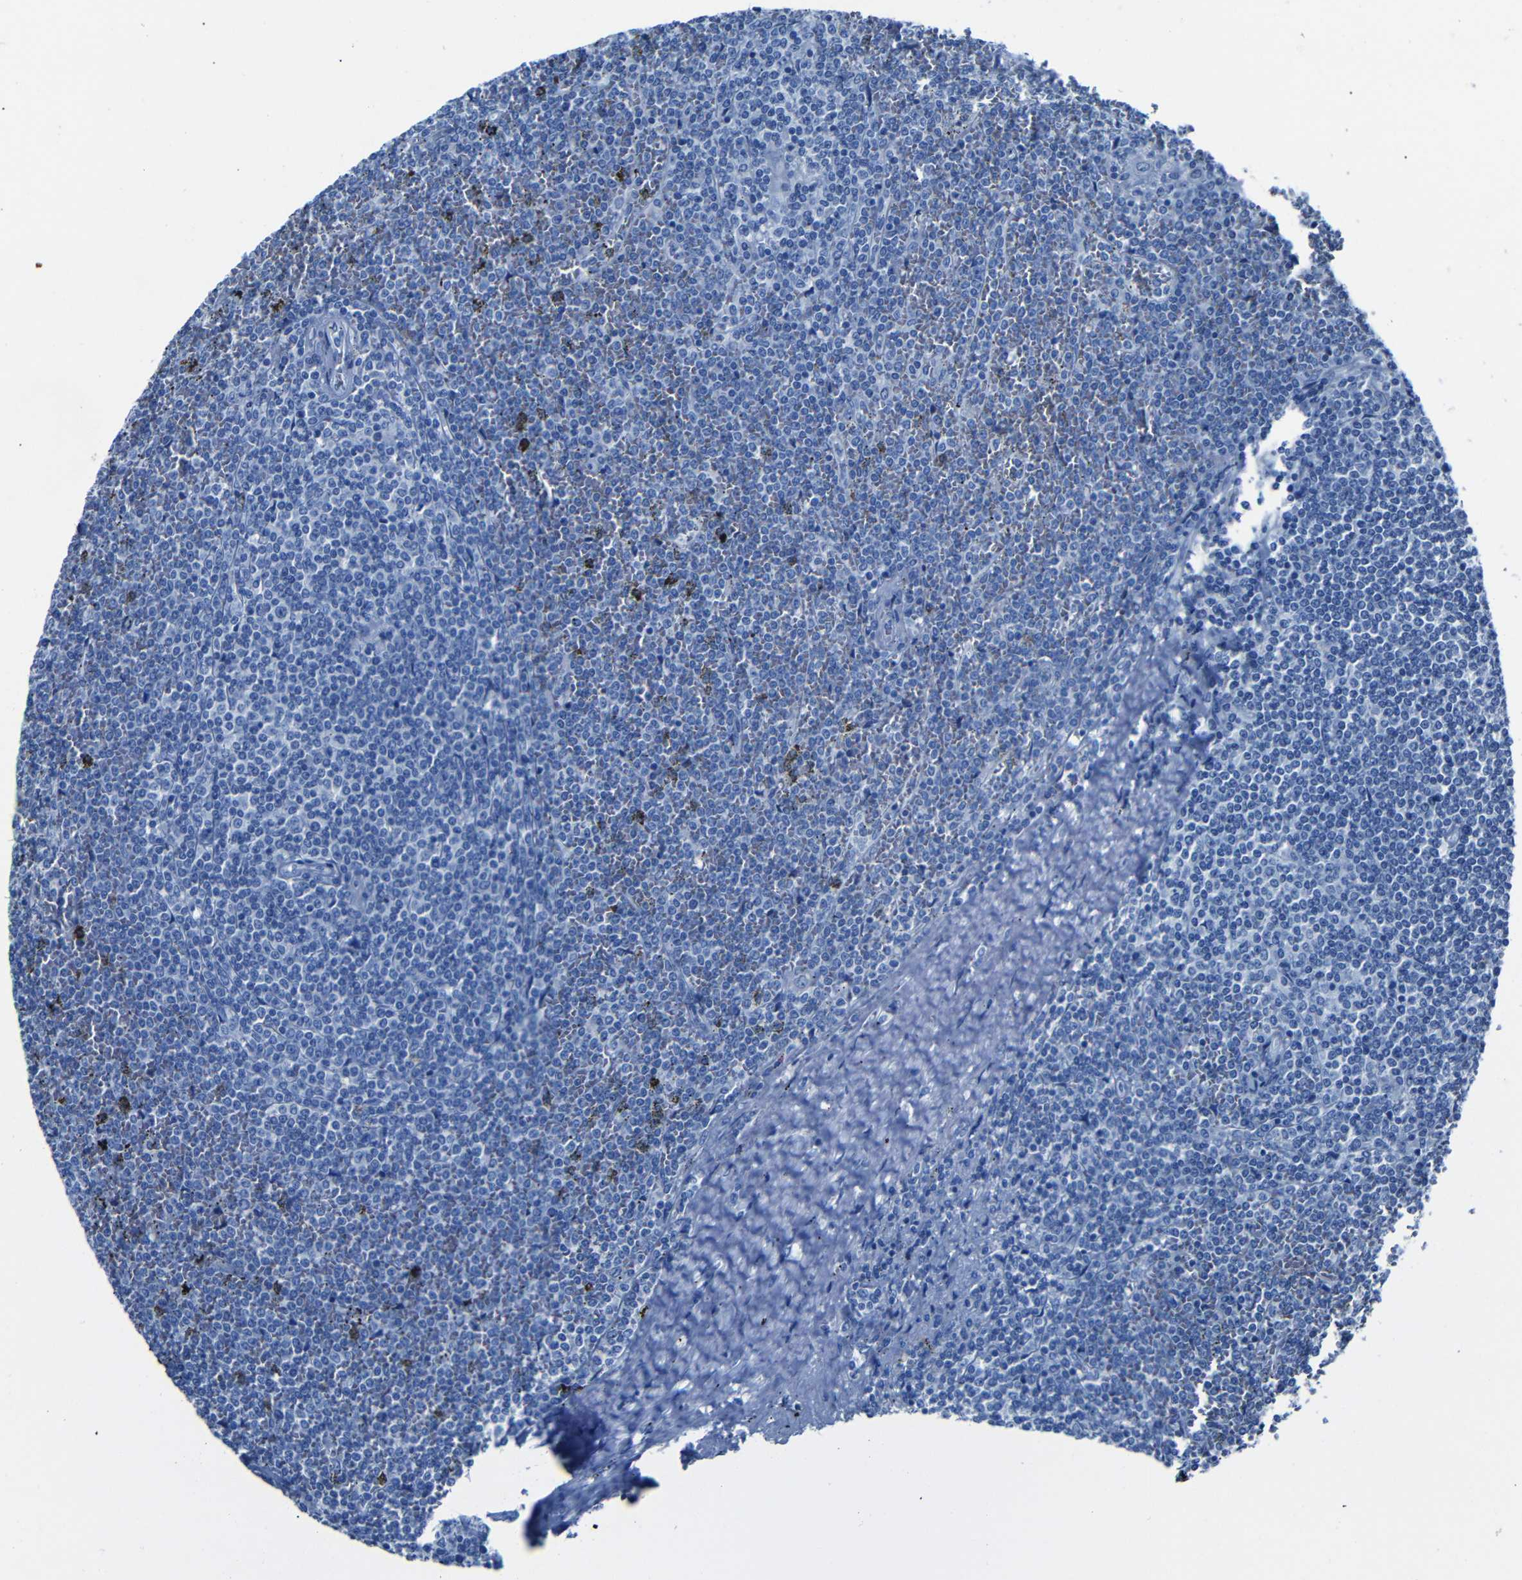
{"staining": {"intensity": "negative", "quantity": "none", "location": "none"}, "tissue": "lymphoma", "cell_type": "Tumor cells", "image_type": "cancer", "snomed": [{"axis": "morphology", "description": "Malignant lymphoma, non-Hodgkin's type, Low grade"}, {"axis": "topography", "description": "Spleen"}], "caption": "Immunohistochemistry (IHC) of human low-grade malignant lymphoma, non-Hodgkin's type exhibits no expression in tumor cells.", "gene": "CLDN11", "patient": {"sex": "female", "age": 19}}